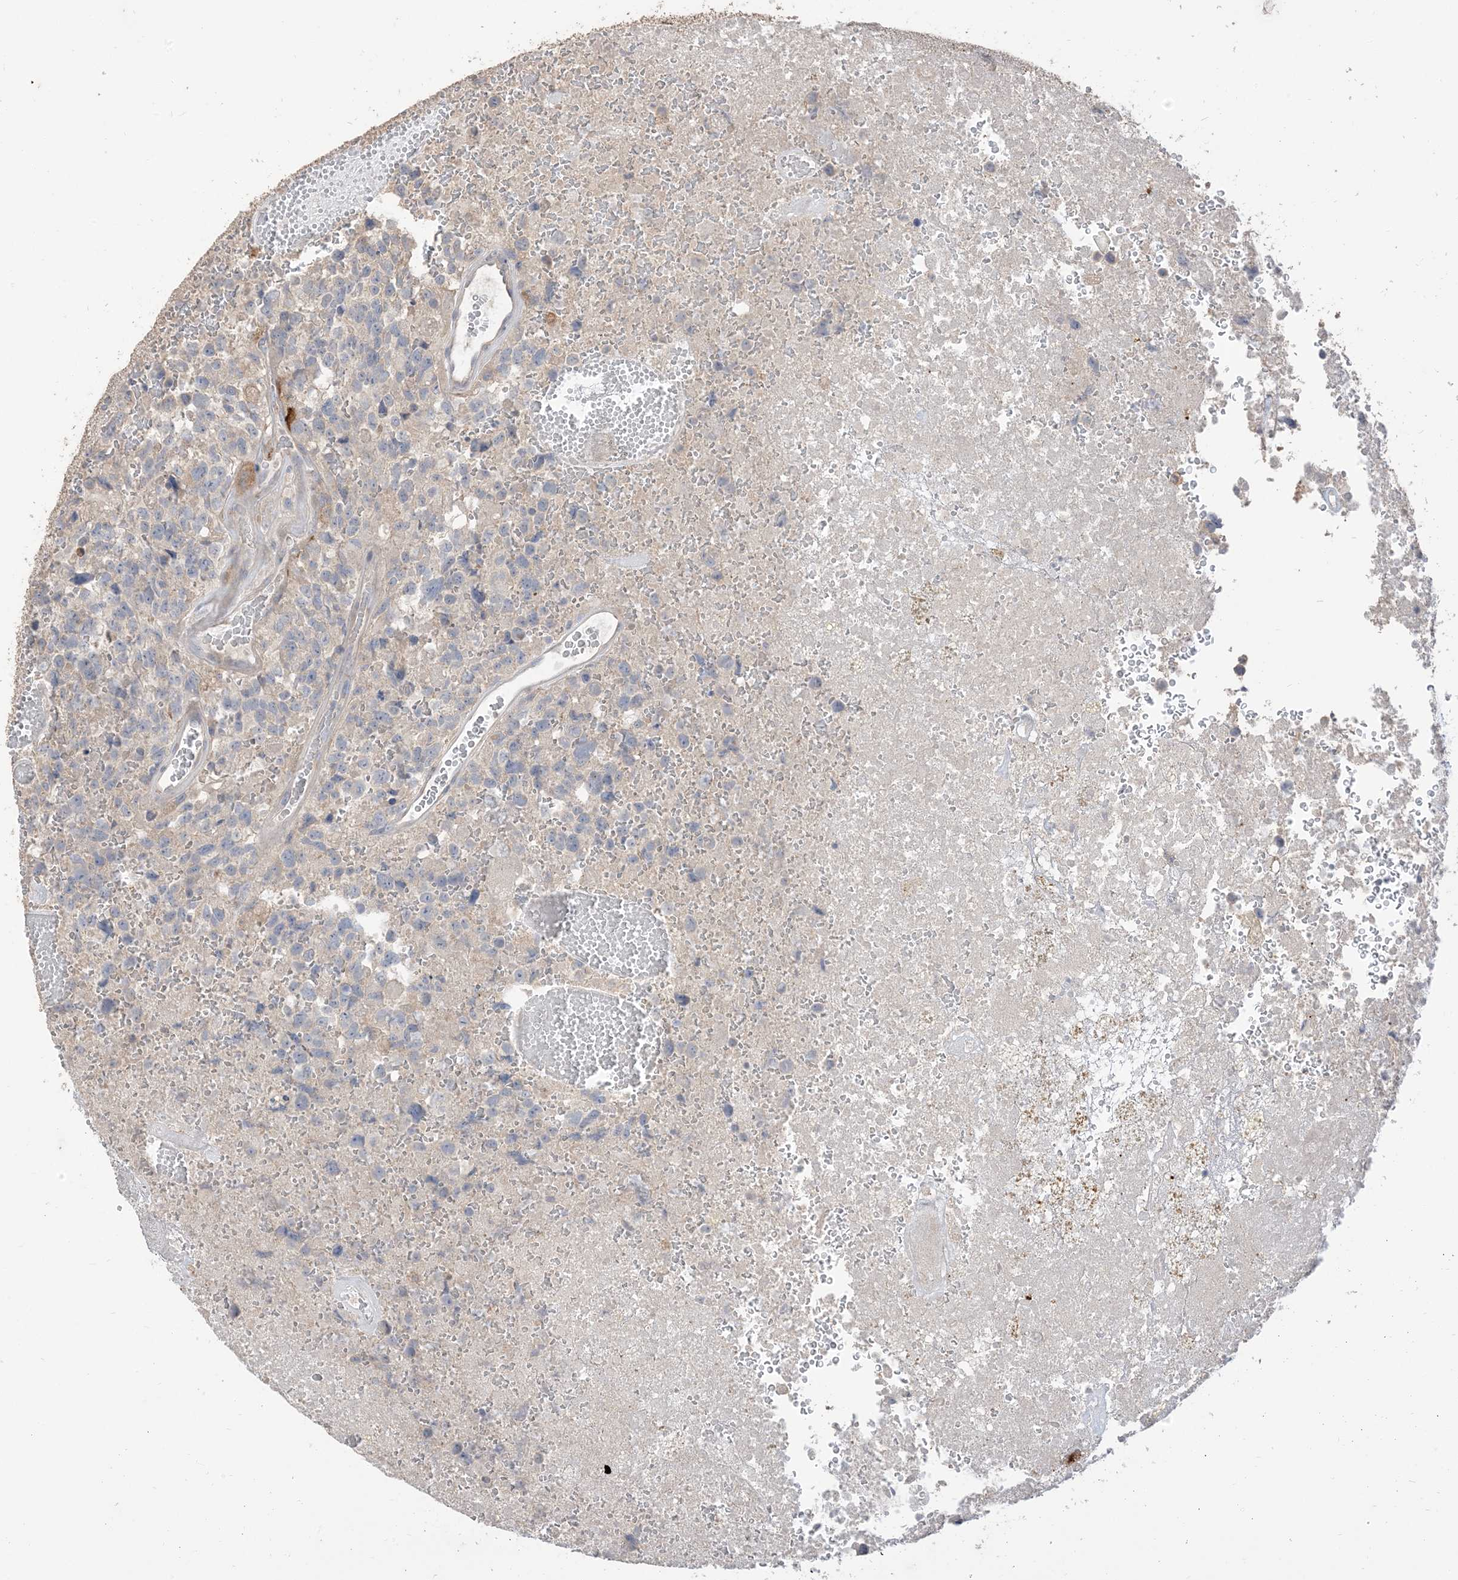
{"staining": {"intensity": "negative", "quantity": "none", "location": "none"}, "tissue": "glioma", "cell_type": "Tumor cells", "image_type": "cancer", "snomed": [{"axis": "morphology", "description": "Glioma, malignant, High grade"}, {"axis": "topography", "description": "Brain"}], "caption": "Immunohistochemical staining of human malignant high-grade glioma exhibits no significant expression in tumor cells.", "gene": "RNF175", "patient": {"sex": "male", "age": 69}}